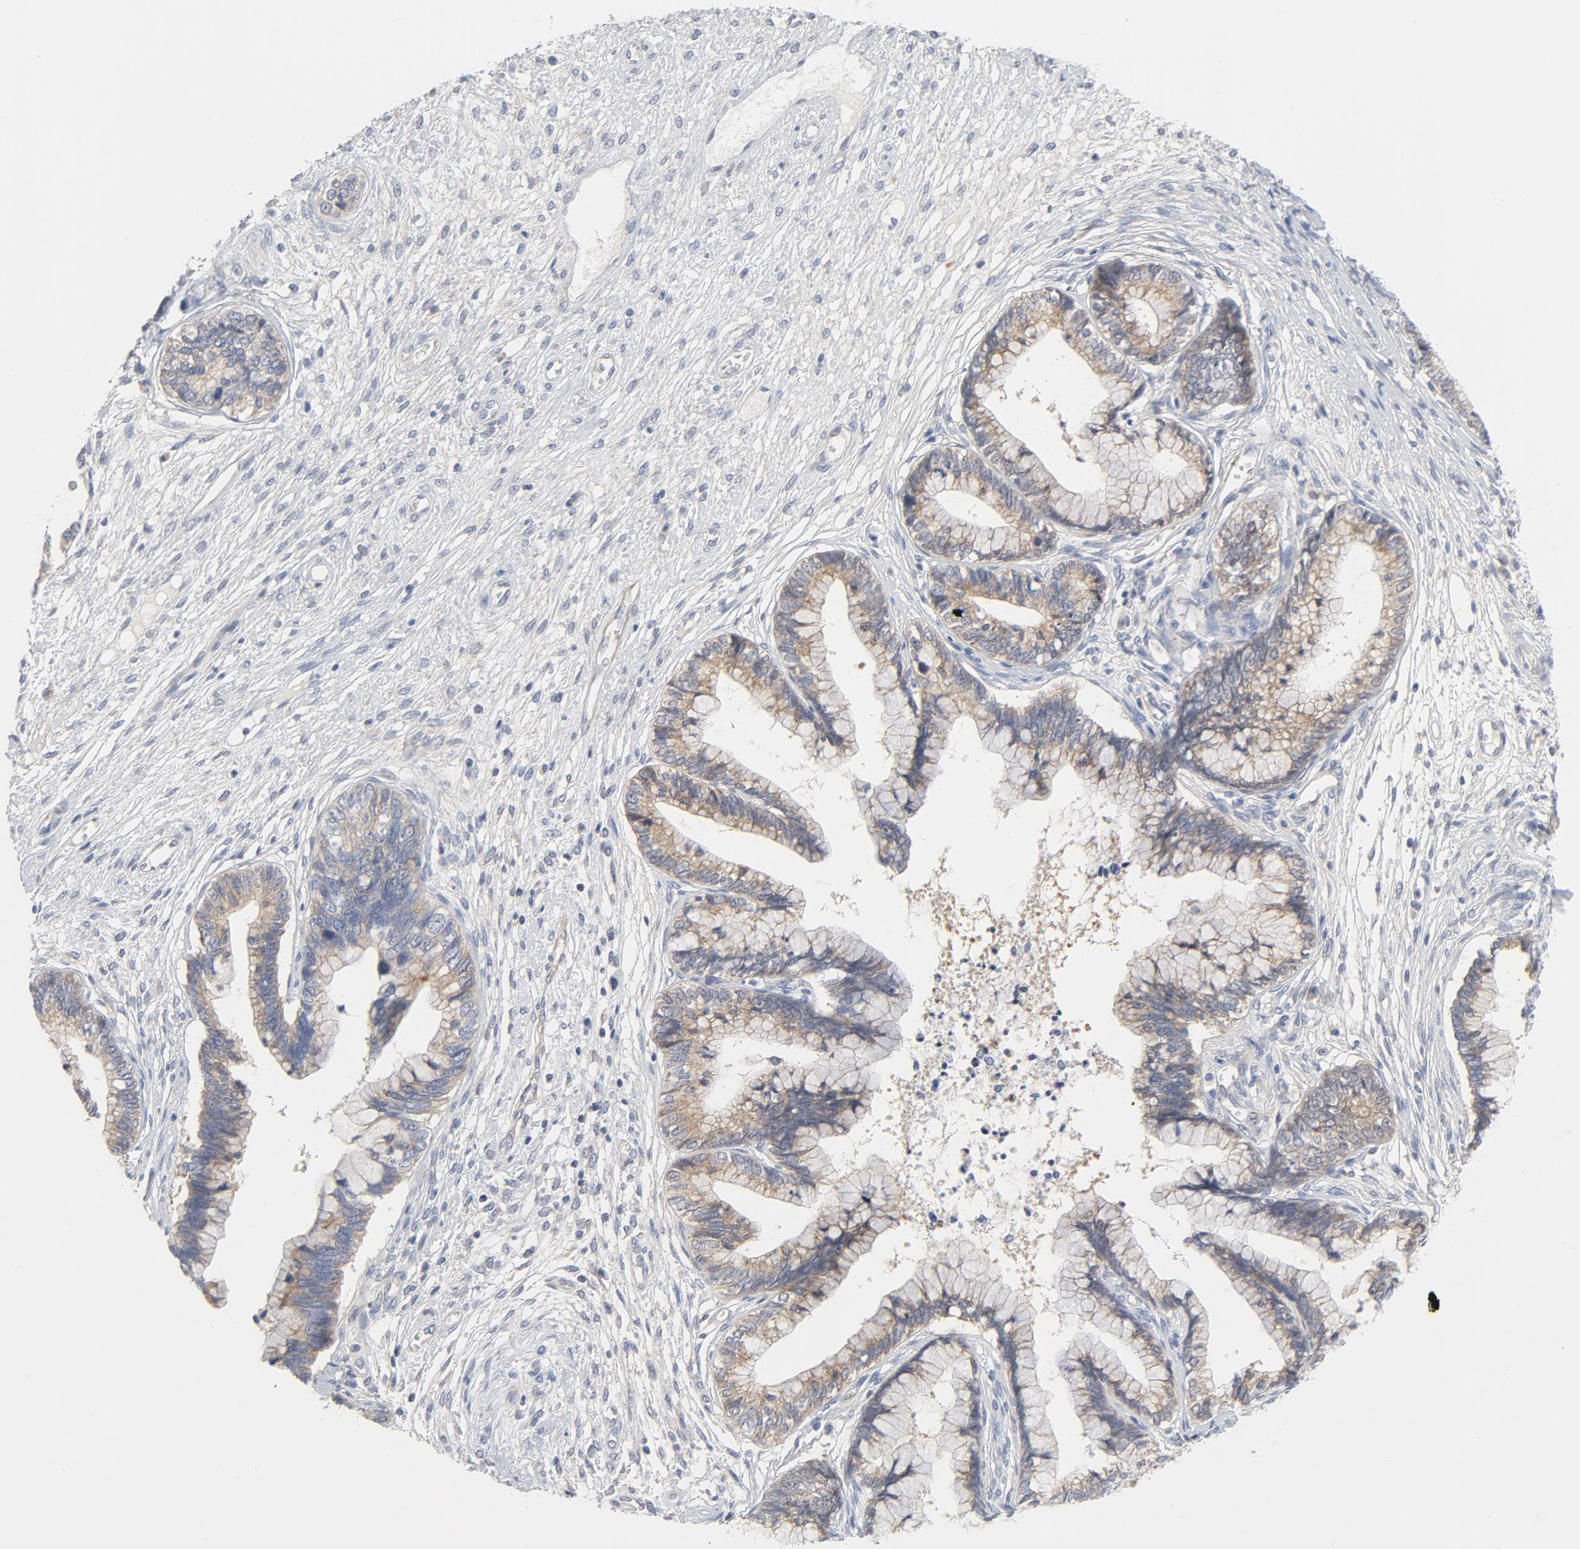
{"staining": {"intensity": "weak", "quantity": ">75%", "location": "cytoplasmic/membranous"}, "tissue": "cervical cancer", "cell_type": "Tumor cells", "image_type": "cancer", "snomed": [{"axis": "morphology", "description": "Adenocarcinoma, NOS"}, {"axis": "topography", "description": "Cervix"}], "caption": "IHC staining of cervical adenocarcinoma, which reveals low levels of weak cytoplasmic/membranous expression in approximately >75% of tumor cells indicating weak cytoplasmic/membranous protein positivity. The staining was performed using DAB (brown) for protein detection and nuclei were counterstained in hematoxylin (blue).", "gene": "BAD", "patient": {"sex": "female", "age": 44}}